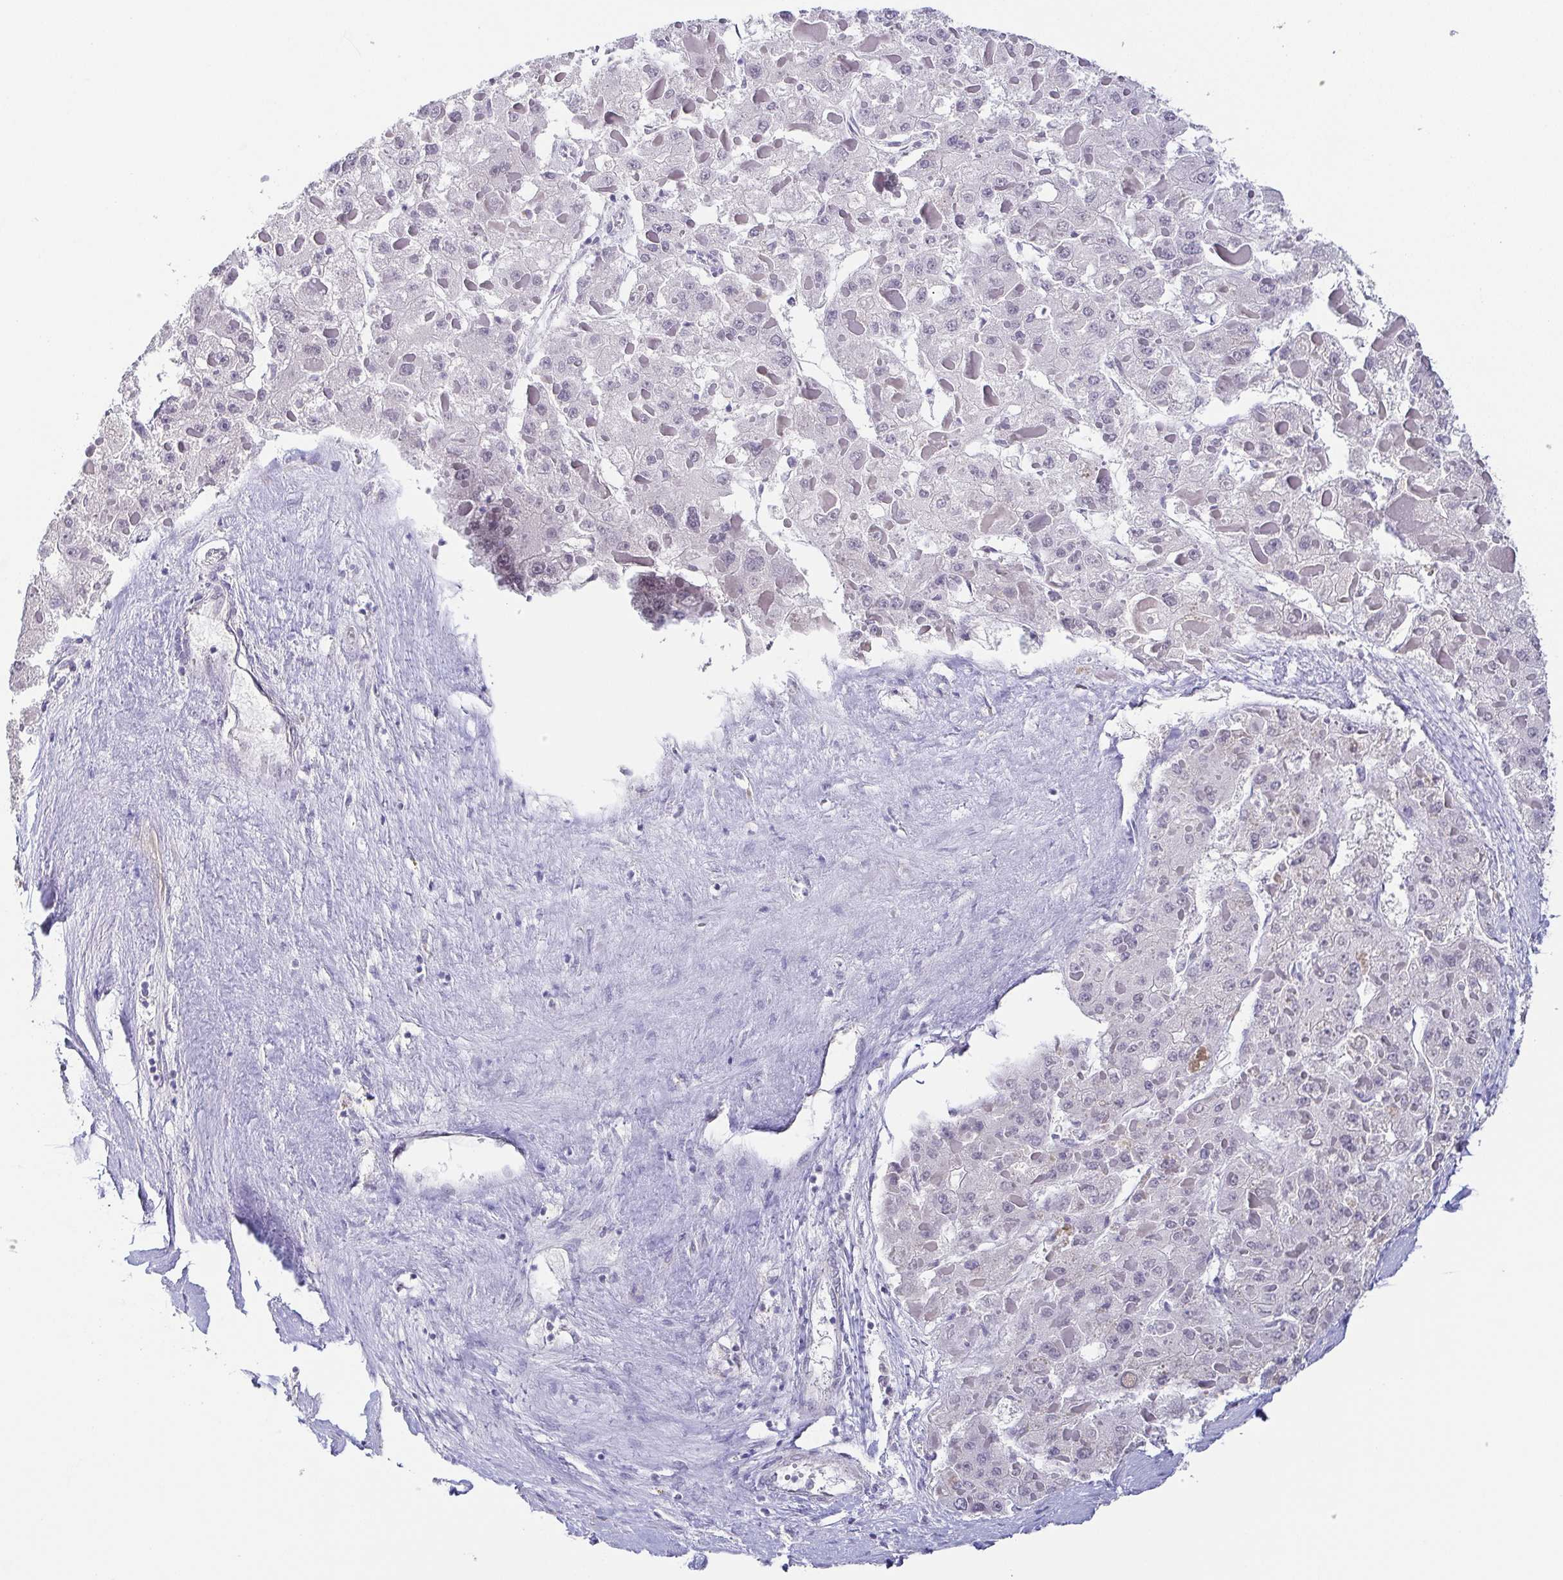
{"staining": {"intensity": "negative", "quantity": "none", "location": "none"}, "tissue": "liver cancer", "cell_type": "Tumor cells", "image_type": "cancer", "snomed": [{"axis": "morphology", "description": "Carcinoma, Hepatocellular, NOS"}, {"axis": "topography", "description": "Liver"}], "caption": "High magnification brightfield microscopy of liver cancer (hepatocellular carcinoma) stained with DAB (3,3'-diaminobenzidine) (brown) and counterstained with hematoxylin (blue): tumor cells show no significant staining. (DAB IHC visualized using brightfield microscopy, high magnification).", "gene": "NEFH", "patient": {"sex": "female", "age": 73}}